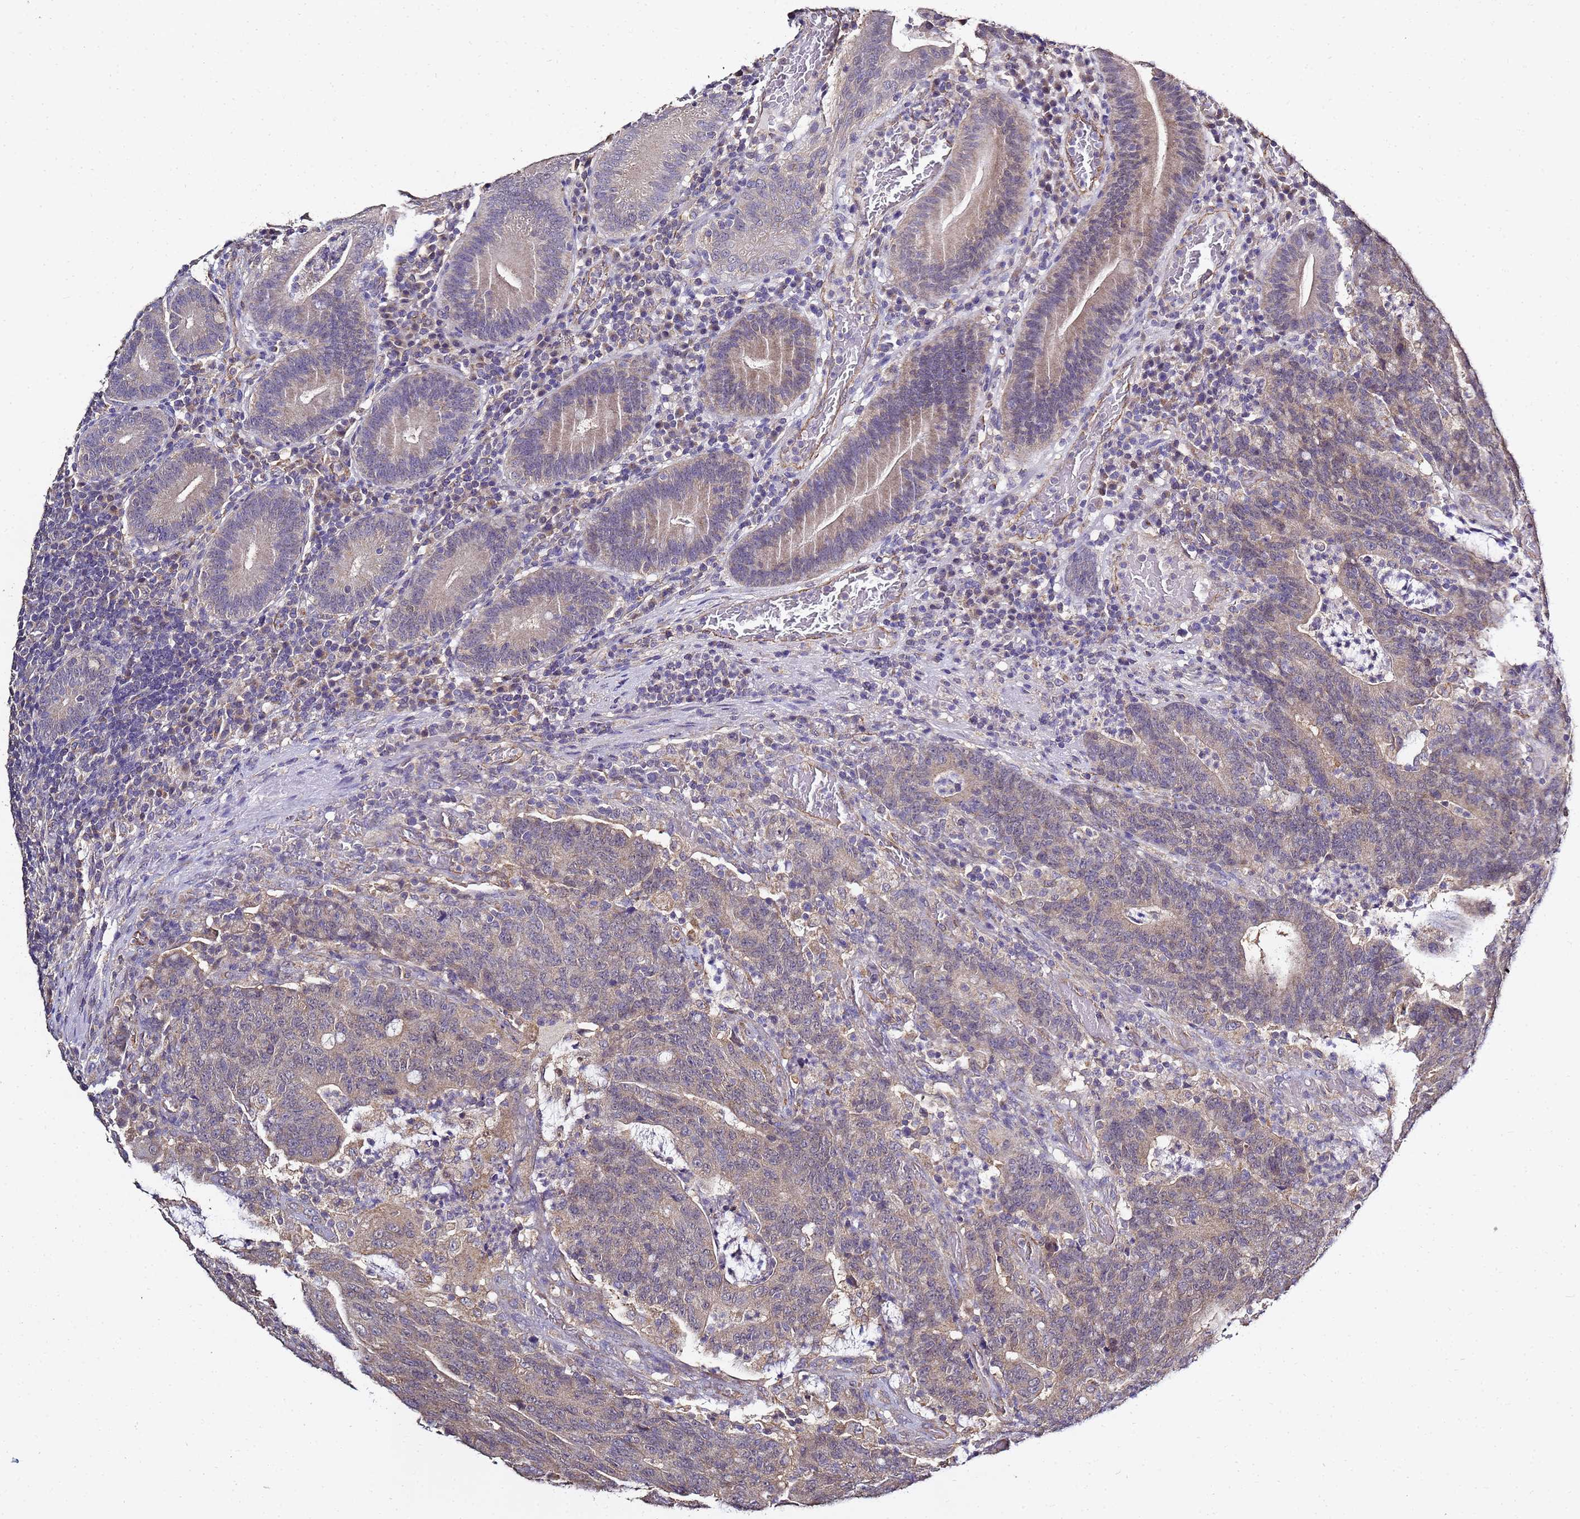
{"staining": {"intensity": "weak", "quantity": "25%-75%", "location": "cytoplasmic/membranous"}, "tissue": "colorectal cancer", "cell_type": "Tumor cells", "image_type": "cancer", "snomed": [{"axis": "morphology", "description": "Normal tissue, NOS"}, {"axis": "morphology", "description": "Adenocarcinoma, NOS"}, {"axis": "topography", "description": "Colon"}], "caption": "Human colorectal cancer stained with a protein marker demonstrates weak staining in tumor cells.", "gene": "ENOPH1", "patient": {"sex": "female", "age": 75}}